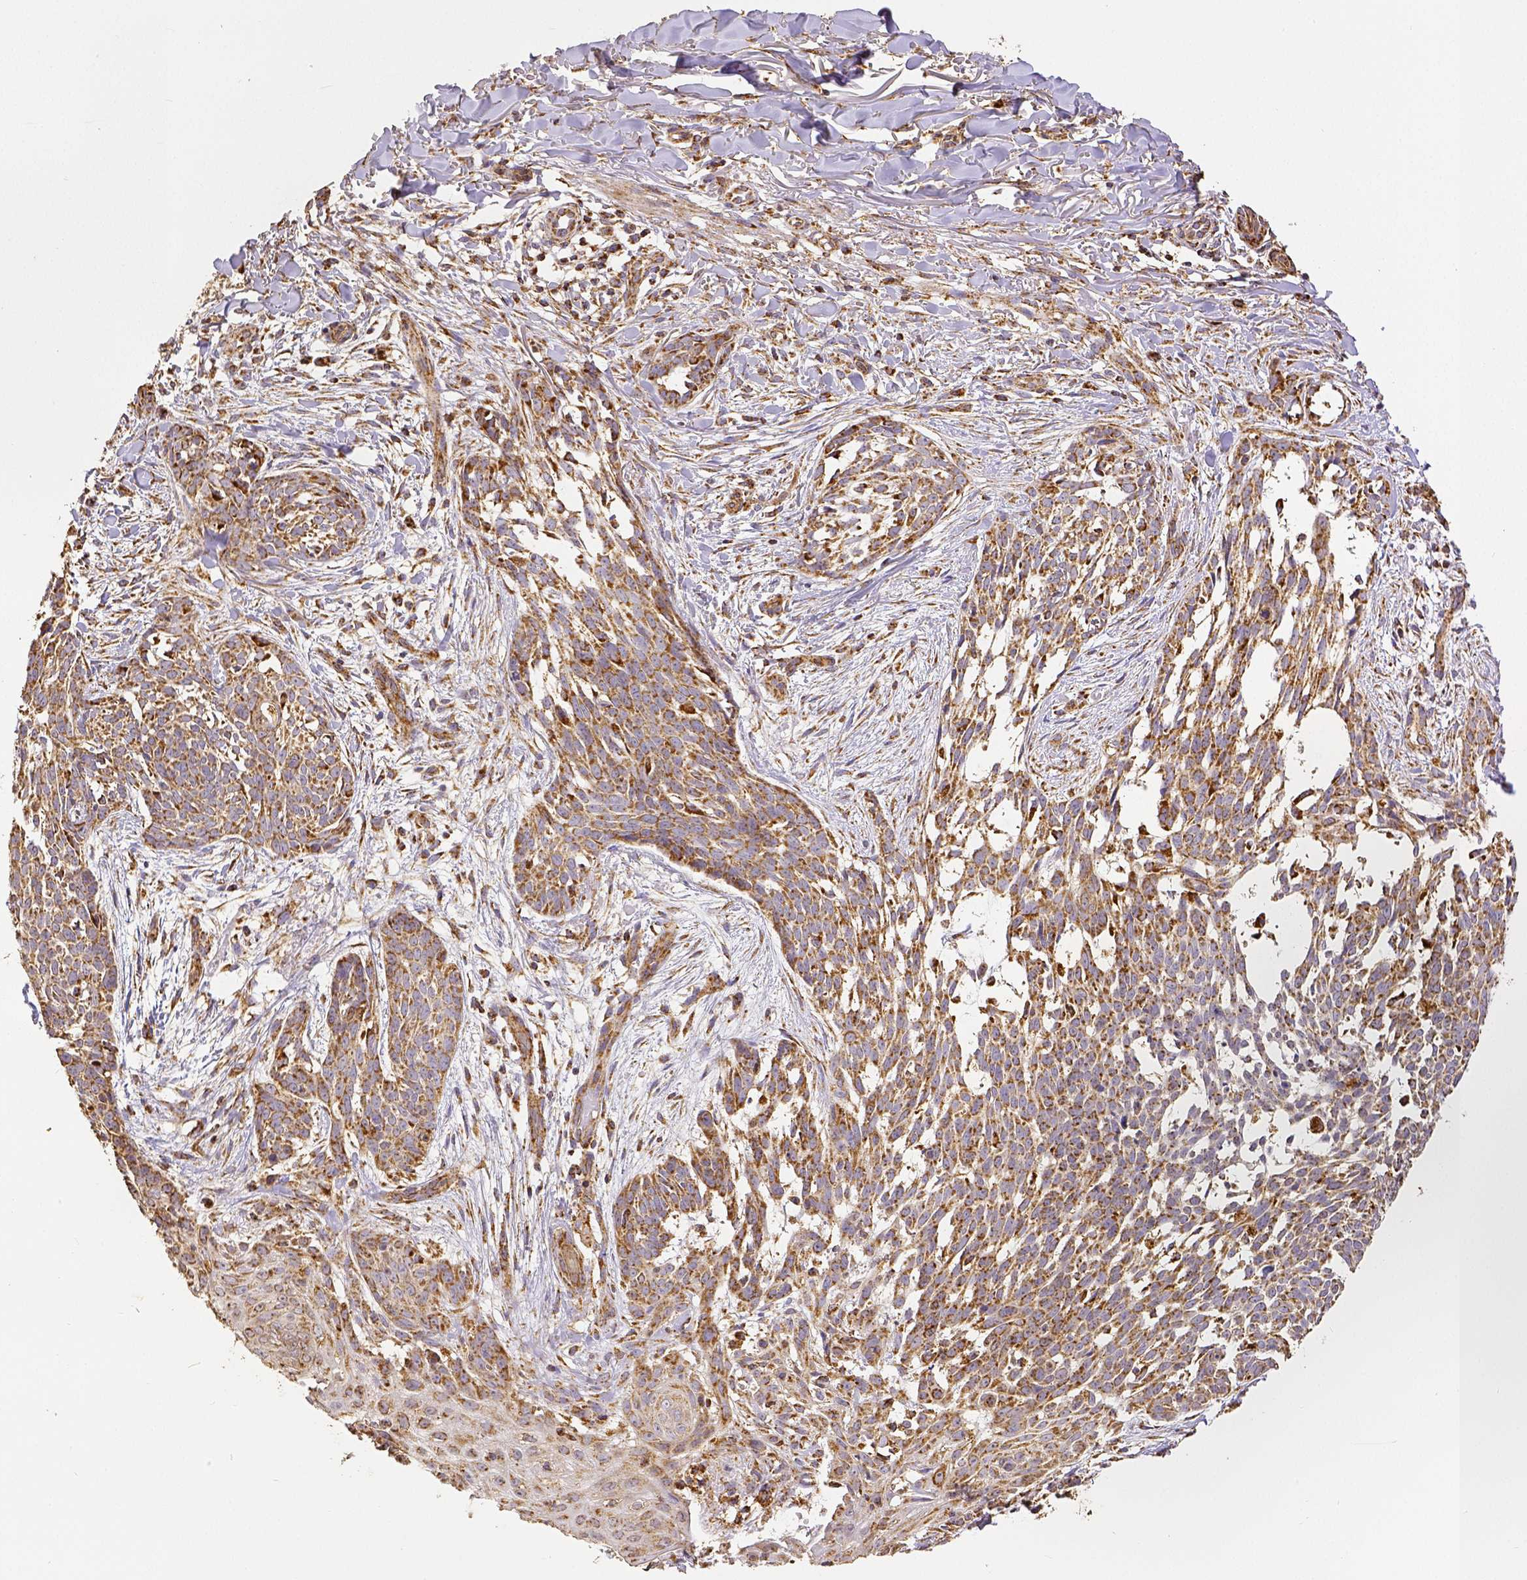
{"staining": {"intensity": "moderate", "quantity": ">75%", "location": "cytoplasmic/membranous"}, "tissue": "skin cancer", "cell_type": "Tumor cells", "image_type": "cancer", "snomed": [{"axis": "morphology", "description": "Basal cell carcinoma"}, {"axis": "topography", "description": "Skin"}], "caption": "Protein staining by immunohistochemistry (IHC) shows moderate cytoplasmic/membranous expression in approximately >75% of tumor cells in basal cell carcinoma (skin).", "gene": "SDHB", "patient": {"sex": "male", "age": 88}}